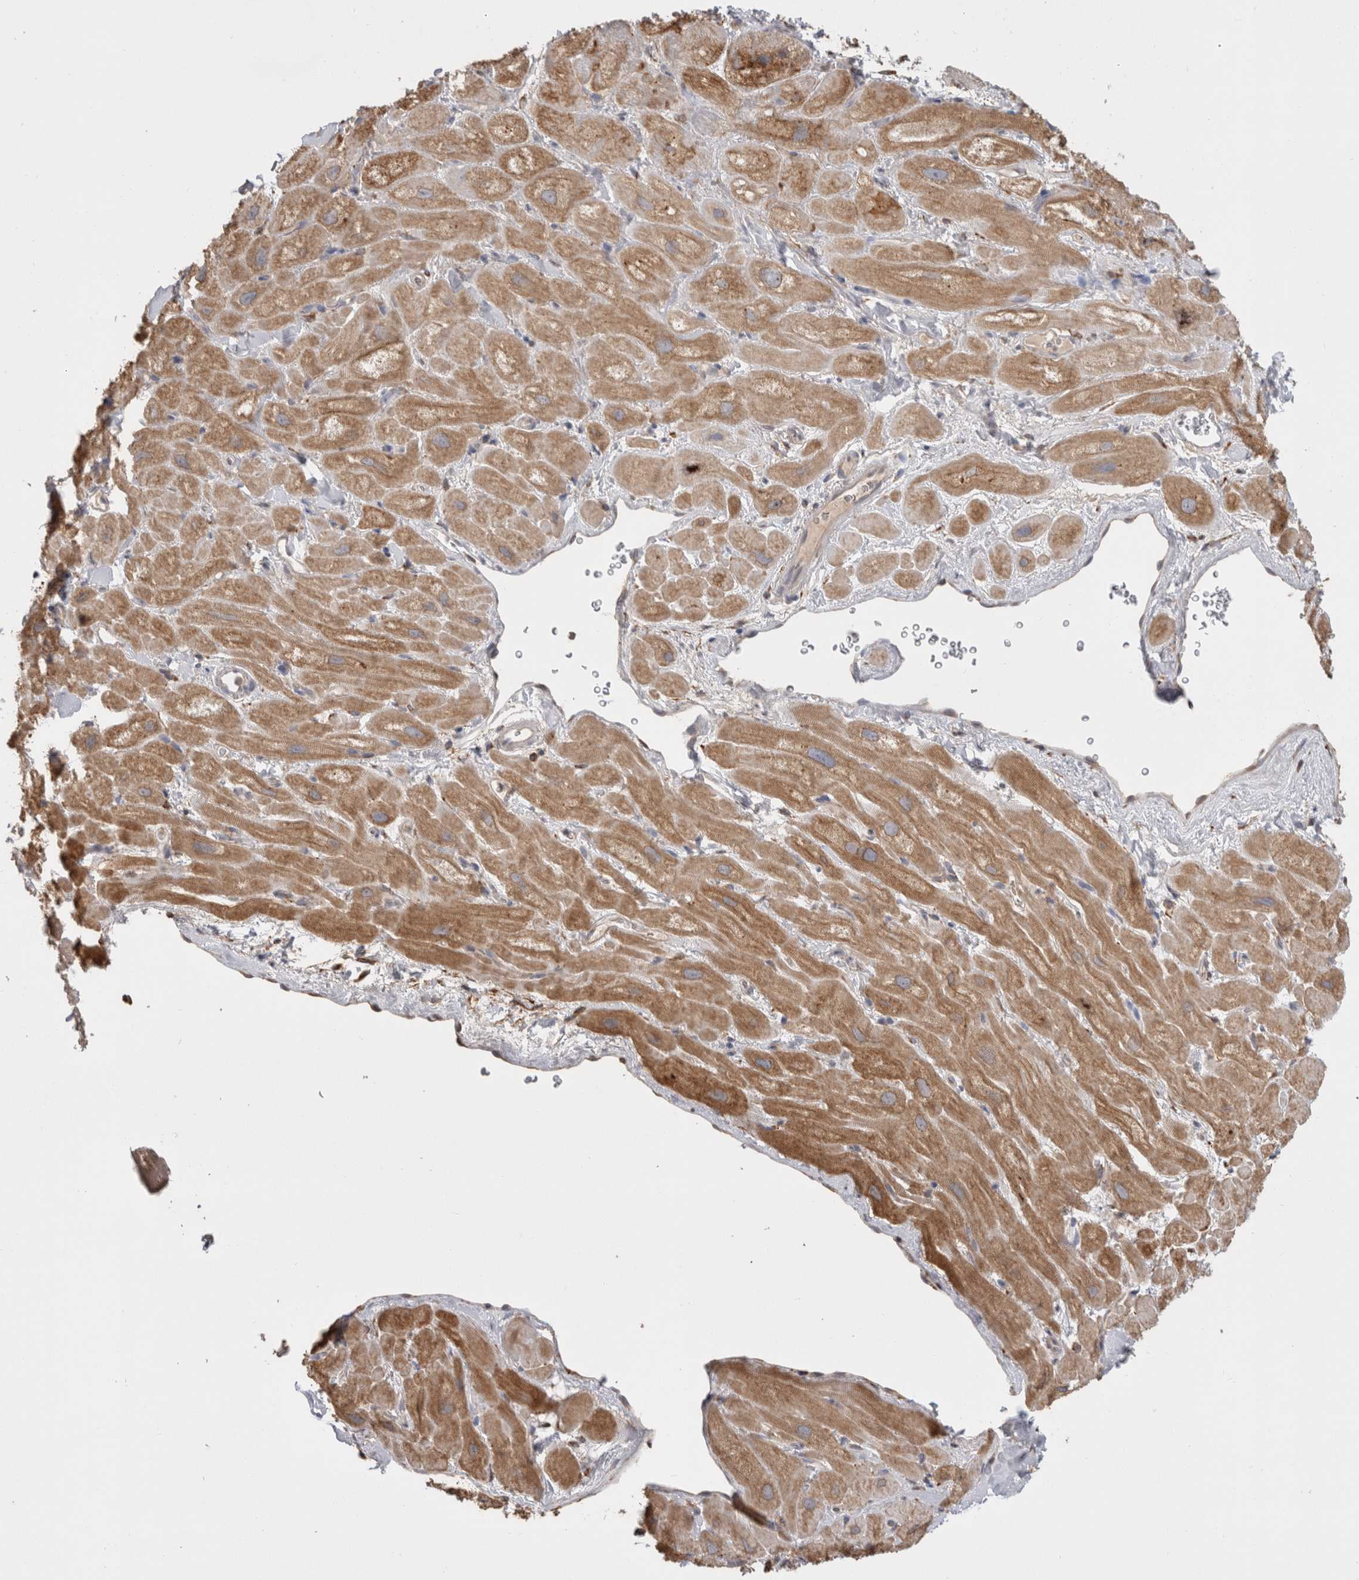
{"staining": {"intensity": "moderate", "quantity": ">75%", "location": "cytoplasmic/membranous"}, "tissue": "heart muscle", "cell_type": "Cardiomyocytes", "image_type": "normal", "snomed": [{"axis": "morphology", "description": "Normal tissue, NOS"}, {"axis": "topography", "description": "Heart"}], "caption": "A brown stain shows moderate cytoplasmic/membranous expression of a protein in cardiomyocytes of benign heart muscle.", "gene": "LRPAP1", "patient": {"sex": "male", "age": 49}}